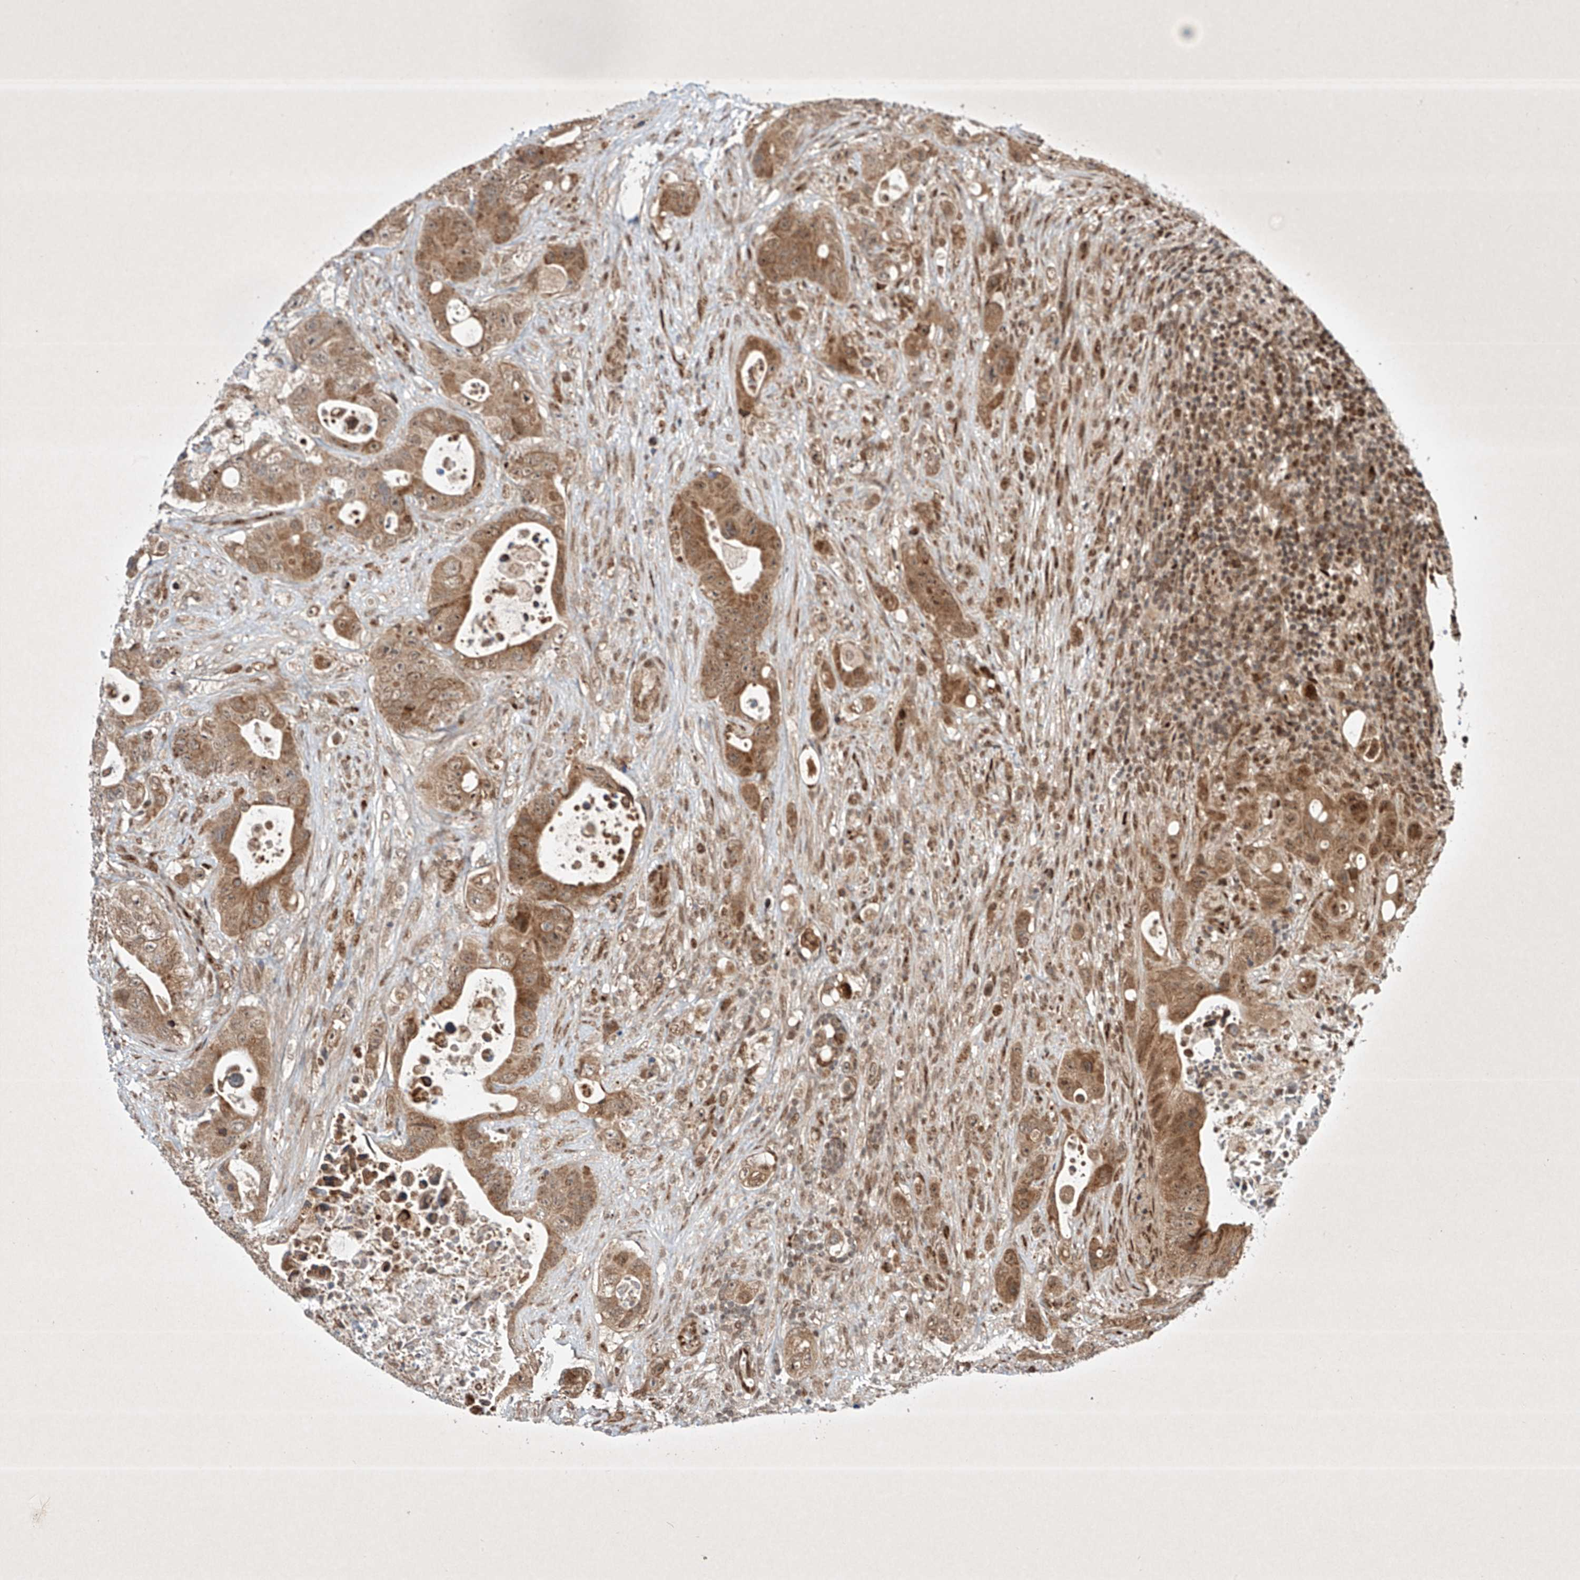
{"staining": {"intensity": "moderate", "quantity": ">75%", "location": "cytoplasmic/membranous"}, "tissue": "colorectal cancer", "cell_type": "Tumor cells", "image_type": "cancer", "snomed": [{"axis": "morphology", "description": "Adenocarcinoma, NOS"}, {"axis": "topography", "description": "Colon"}], "caption": "IHC micrograph of neoplastic tissue: colorectal cancer (adenocarcinoma) stained using immunohistochemistry (IHC) reveals medium levels of moderate protein expression localized specifically in the cytoplasmic/membranous of tumor cells, appearing as a cytoplasmic/membranous brown color.", "gene": "EPG5", "patient": {"sex": "female", "age": 46}}